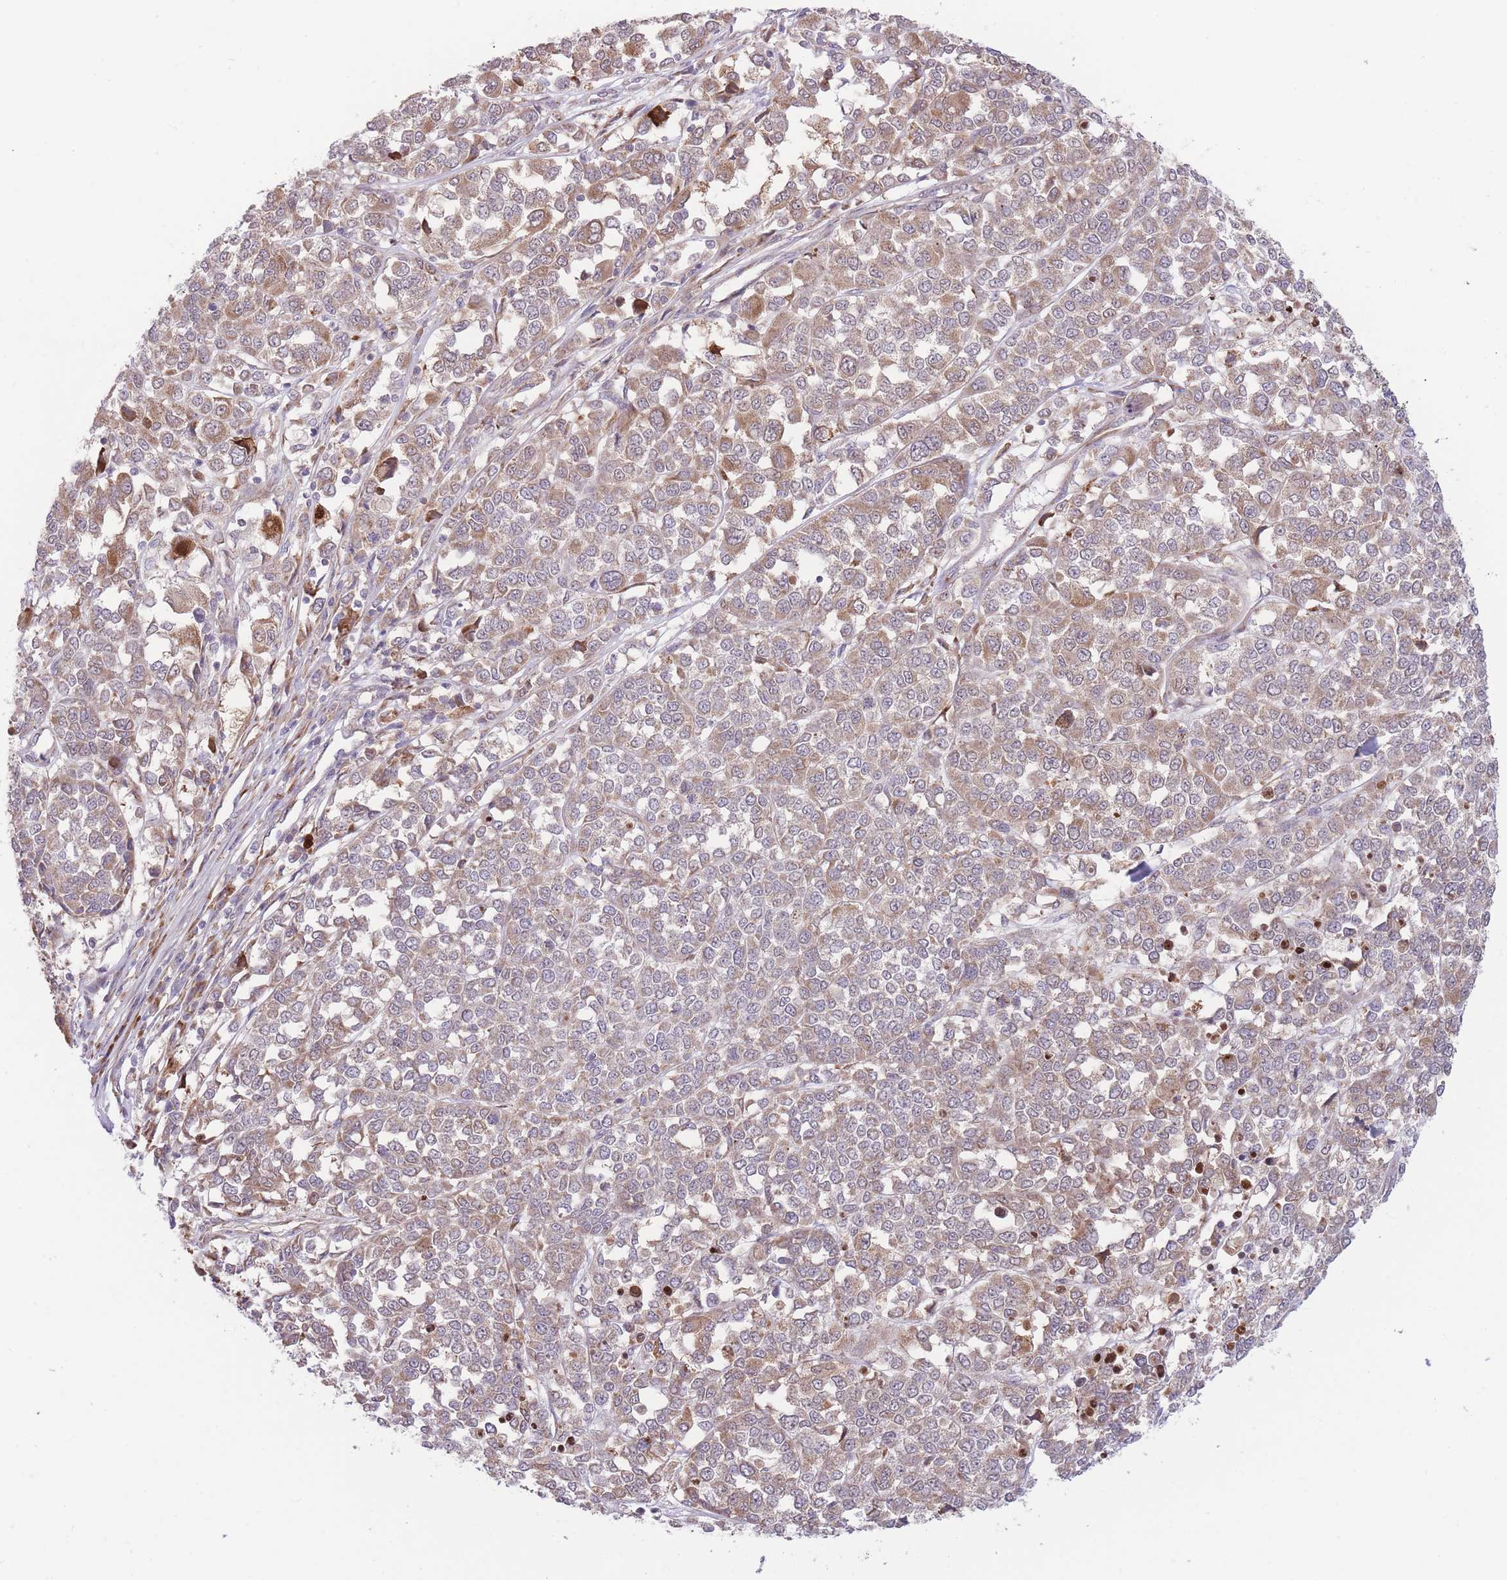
{"staining": {"intensity": "moderate", "quantity": ">75%", "location": "cytoplasmic/membranous"}, "tissue": "melanoma", "cell_type": "Tumor cells", "image_type": "cancer", "snomed": [{"axis": "morphology", "description": "Malignant melanoma, Metastatic site"}, {"axis": "topography", "description": "Lymph node"}], "caption": "Immunohistochemistry image of neoplastic tissue: malignant melanoma (metastatic site) stained using immunohistochemistry exhibits medium levels of moderate protein expression localized specifically in the cytoplasmic/membranous of tumor cells, appearing as a cytoplasmic/membranous brown color.", "gene": "BOLA2B", "patient": {"sex": "male", "age": 44}}